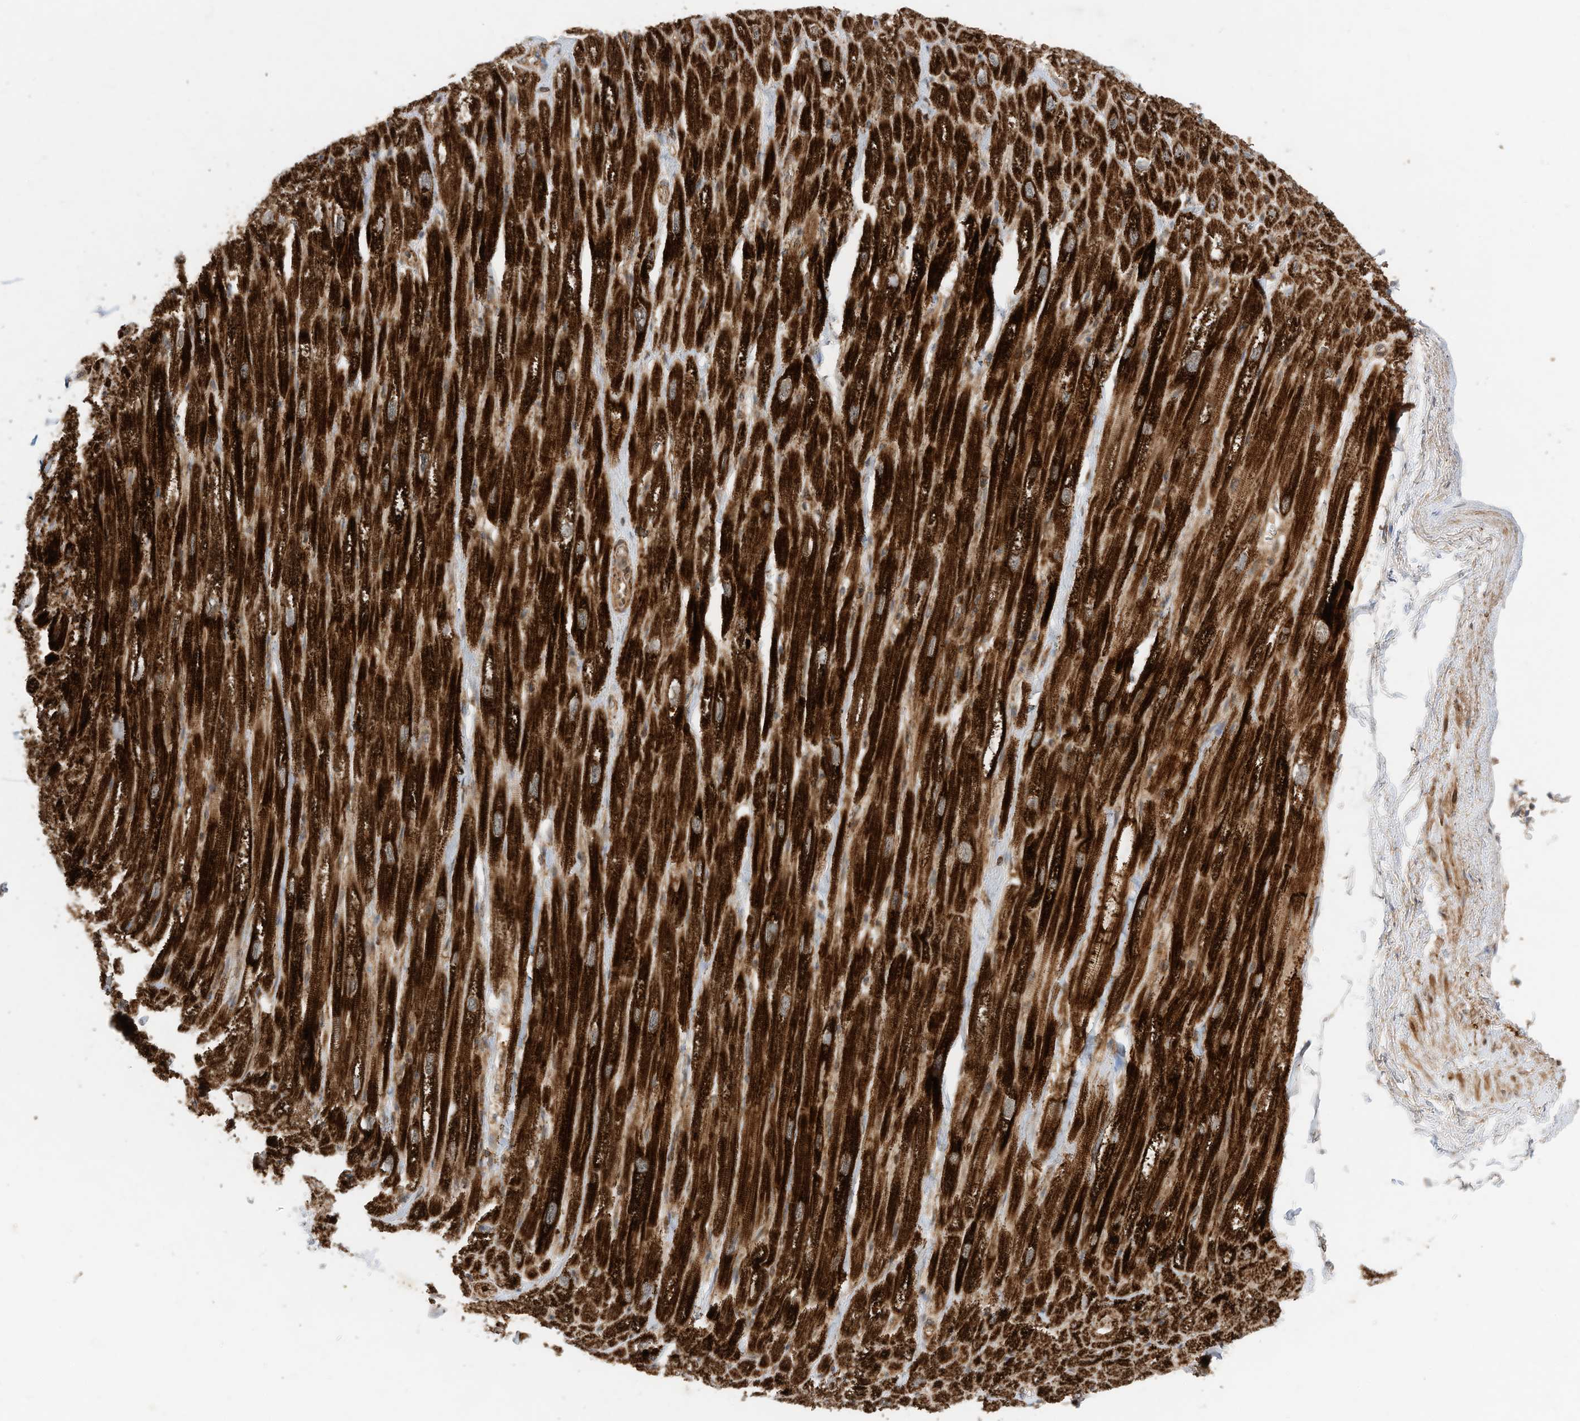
{"staining": {"intensity": "strong", "quantity": ">75%", "location": "cytoplasmic/membranous"}, "tissue": "heart muscle", "cell_type": "Cardiomyocytes", "image_type": "normal", "snomed": [{"axis": "morphology", "description": "Normal tissue, NOS"}, {"axis": "topography", "description": "Heart"}], "caption": "Human heart muscle stained for a protein (brown) displays strong cytoplasmic/membranous positive staining in about >75% of cardiomyocytes.", "gene": "CPAMD8", "patient": {"sex": "male", "age": 50}}